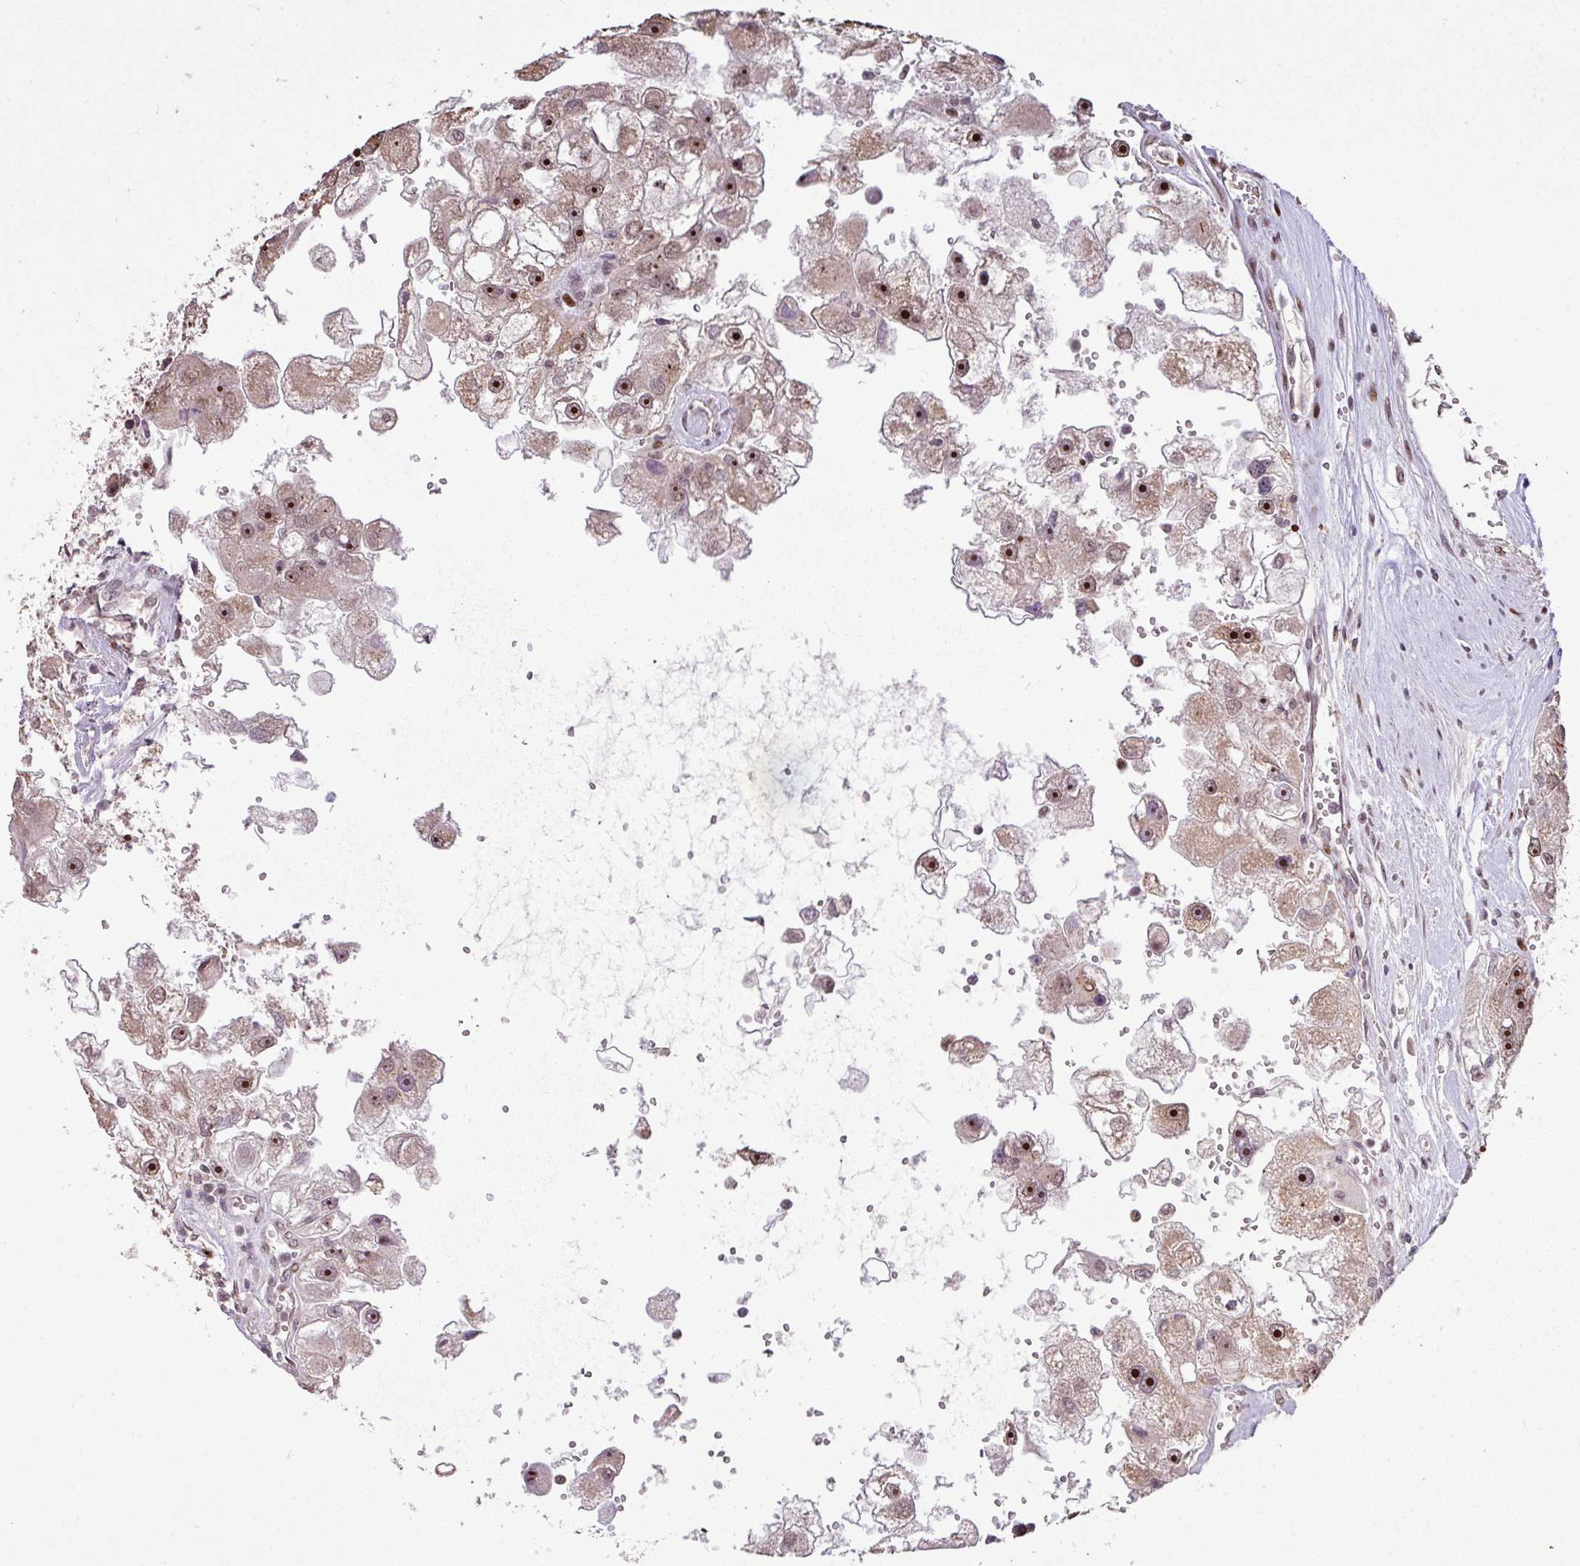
{"staining": {"intensity": "strong", "quantity": ">75%", "location": "nuclear"}, "tissue": "renal cancer", "cell_type": "Tumor cells", "image_type": "cancer", "snomed": [{"axis": "morphology", "description": "Adenocarcinoma, NOS"}, {"axis": "topography", "description": "Kidney"}], "caption": "Immunohistochemistry (IHC) histopathology image of neoplastic tissue: human renal adenocarcinoma stained using immunohistochemistry demonstrates high levels of strong protein expression localized specifically in the nuclear of tumor cells, appearing as a nuclear brown color.", "gene": "ZNF709", "patient": {"sex": "male", "age": 63}}